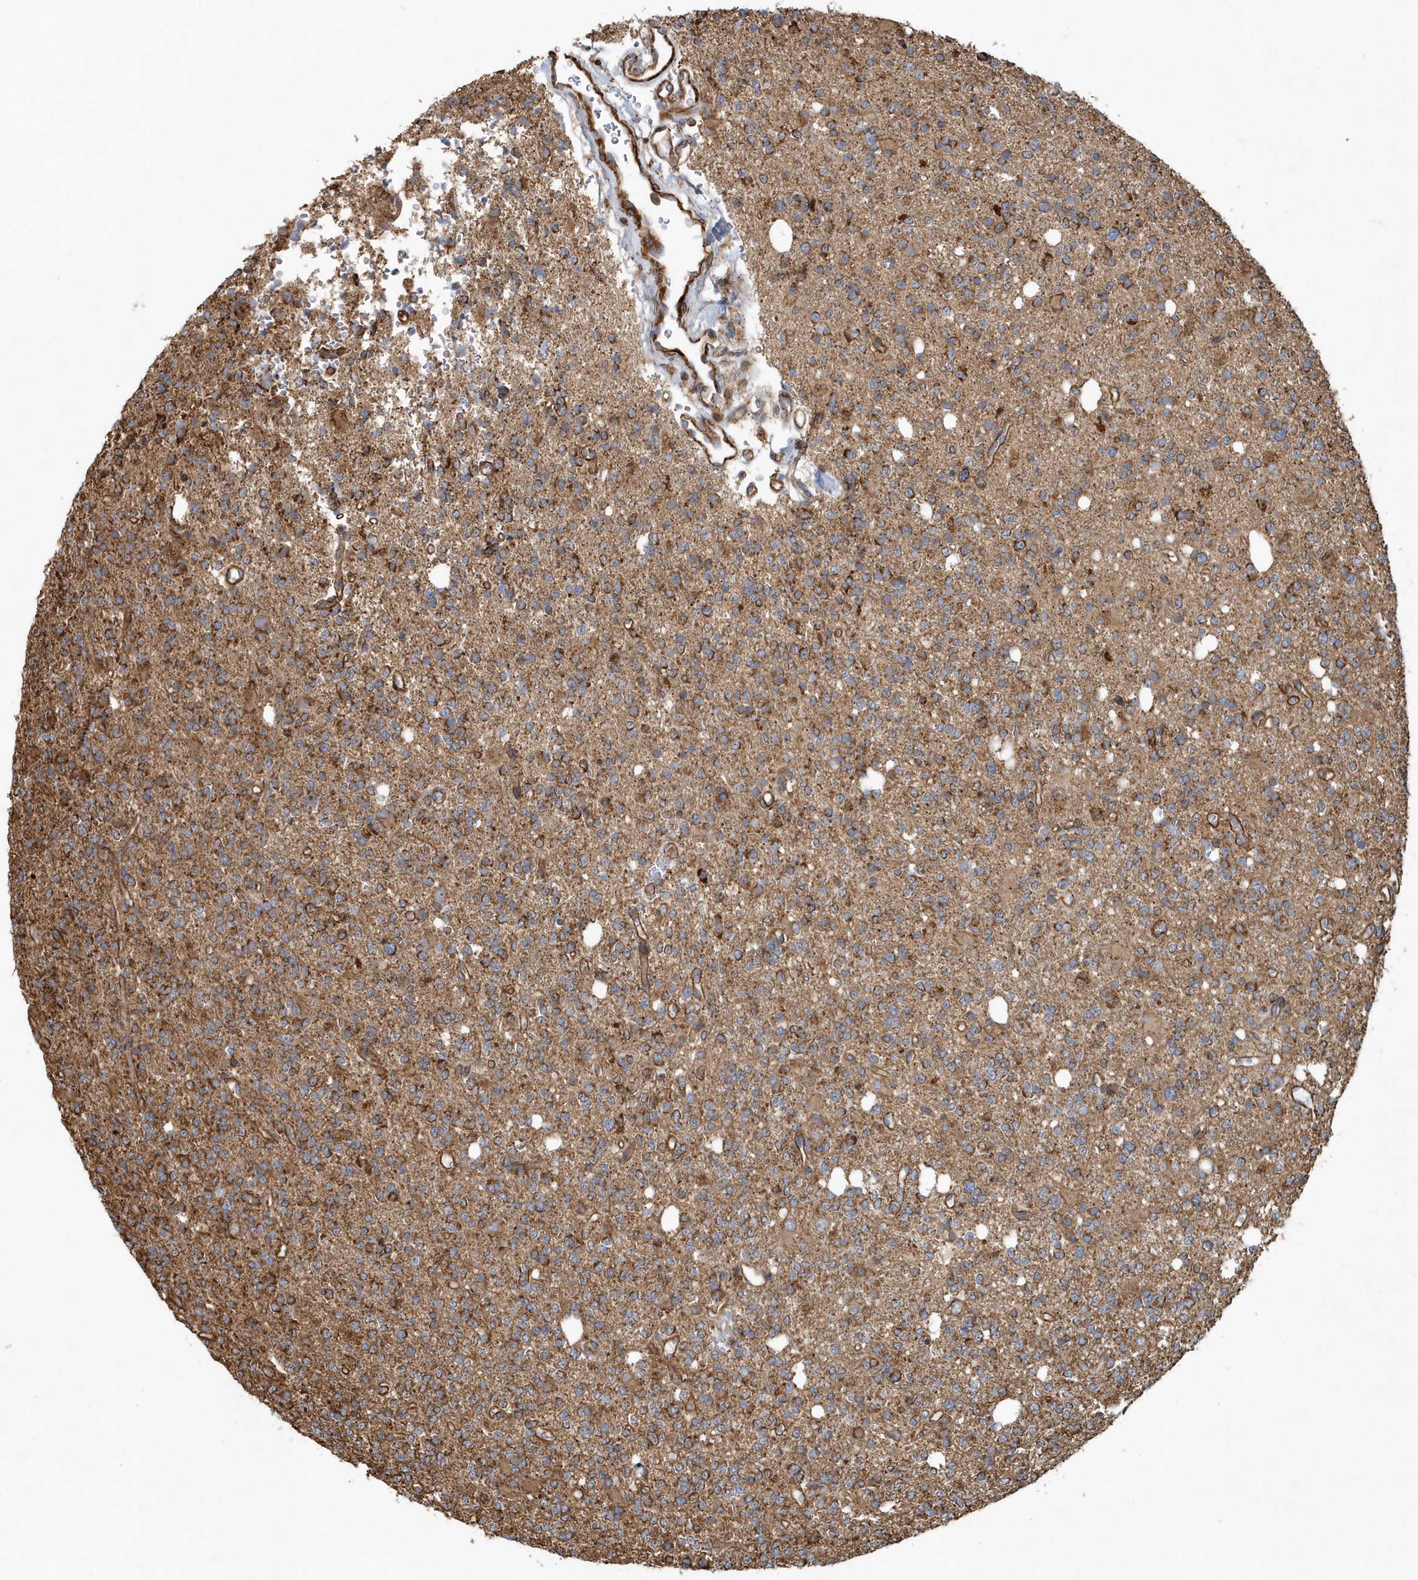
{"staining": {"intensity": "moderate", "quantity": ">75%", "location": "cytoplasmic/membranous"}, "tissue": "glioma", "cell_type": "Tumor cells", "image_type": "cancer", "snomed": [{"axis": "morphology", "description": "Glioma, malignant, High grade"}, {"axis": "topography", "description": "Brain"}], "caption": "An IHC photomicrograph of tumor tissue is shown. Protein staining in brown highlights moderate cytoplasmic/membranous positivity in glioma within tumor cells.", "gene": "MMUT", "patient": {"sex": "female", "age": 62}}